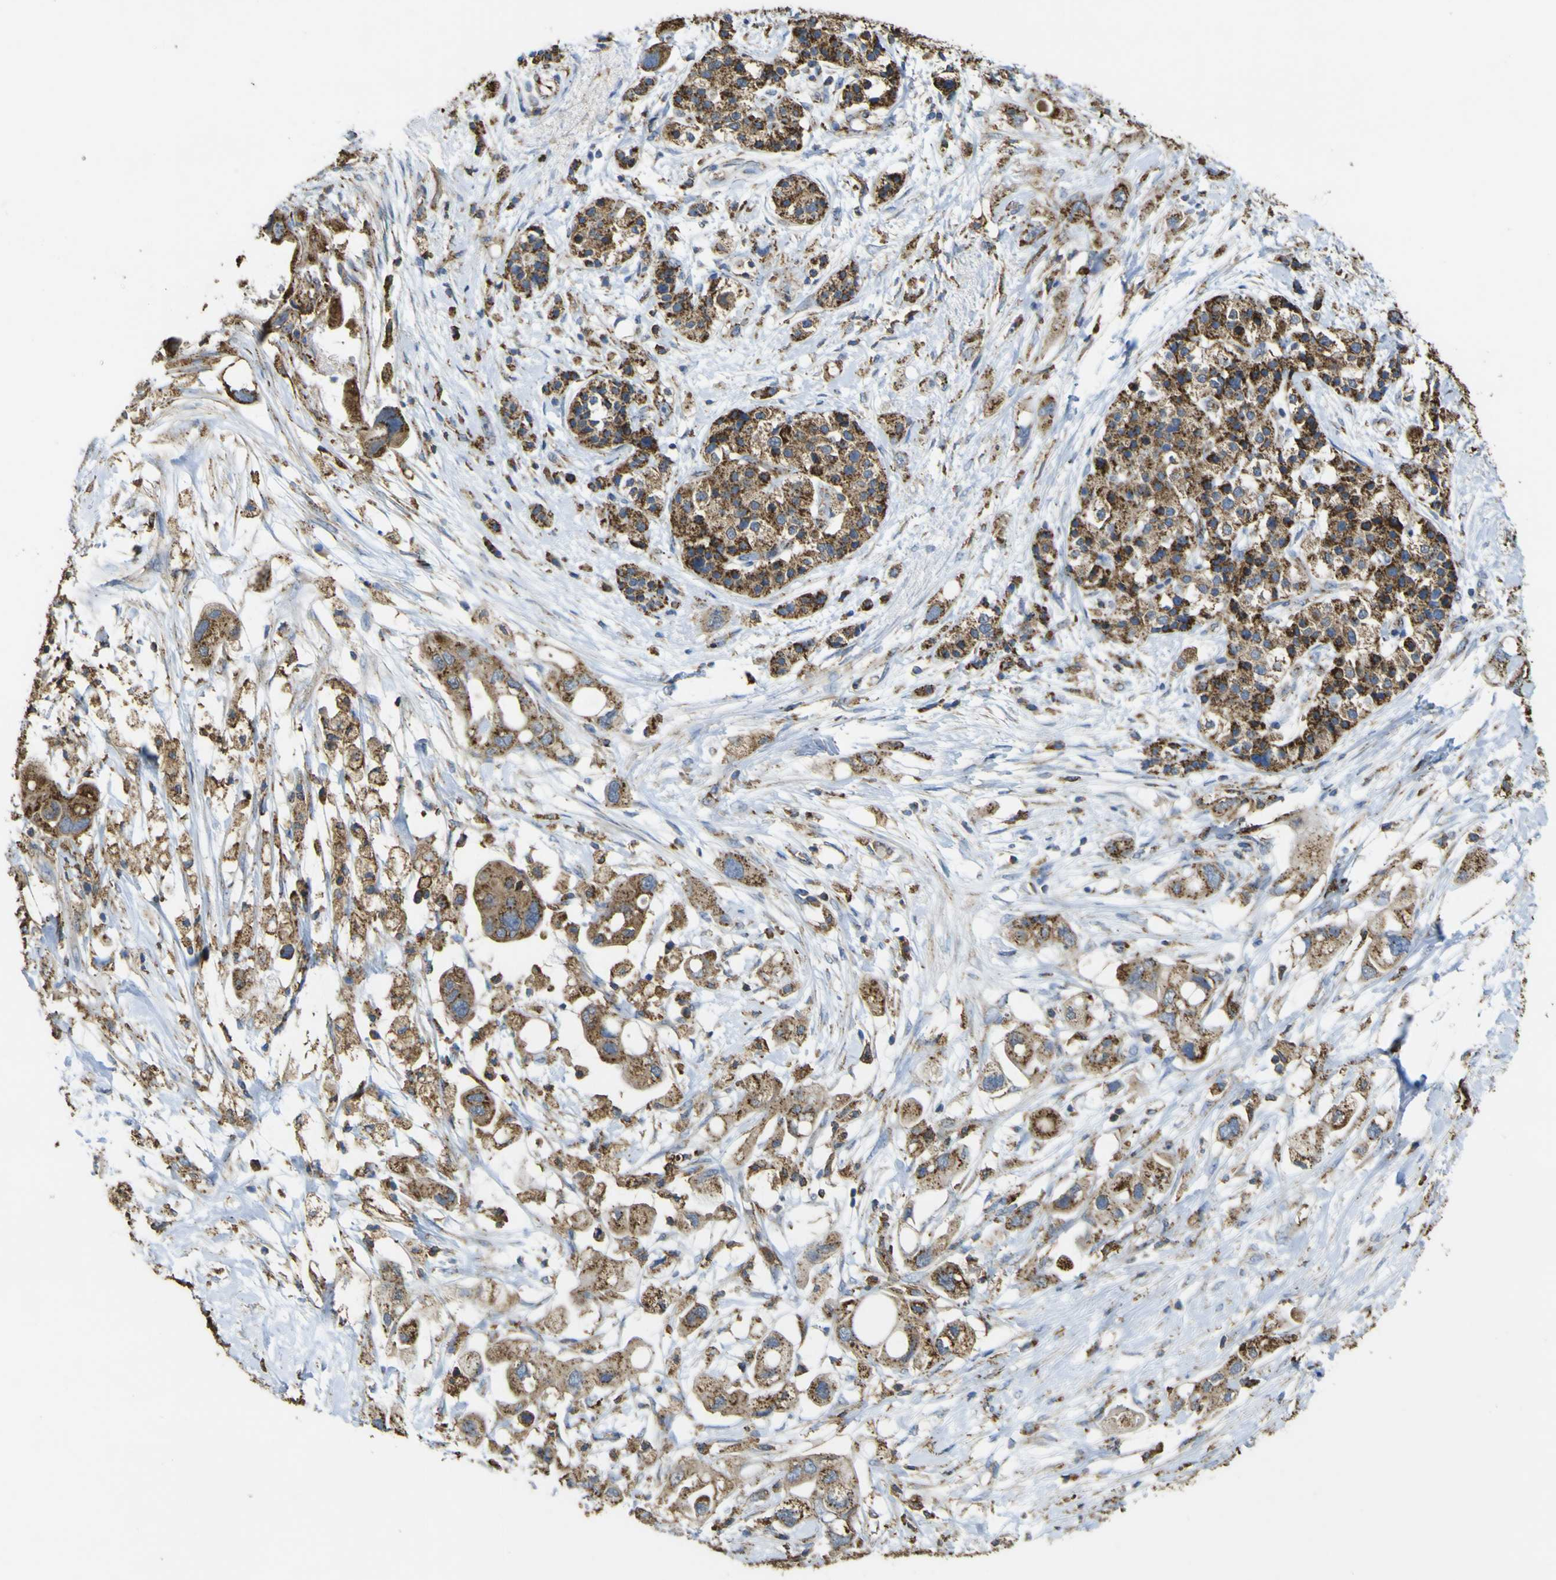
{"staining": {"intensity": "strong", "quantity": ">75%", "location": "cytoplasmic/membranous"}, "tissue": "pancreatic cancer", "cell_type": "Tumor cells", "image_type": "cancer", "snomed": [{"axis": "morphology", "description": "Adenocarcinoma, NOS"}, {"axis": "topography", "description": "Pancreas"}], "caption": "Protein expression analysis of pancreatic cancer exhibits strong cytoplasmic/membranous staining in approximately >75% of tumor cells.", "gene": "ACSL3", "patient": {"sex": "female", "age": 56}}